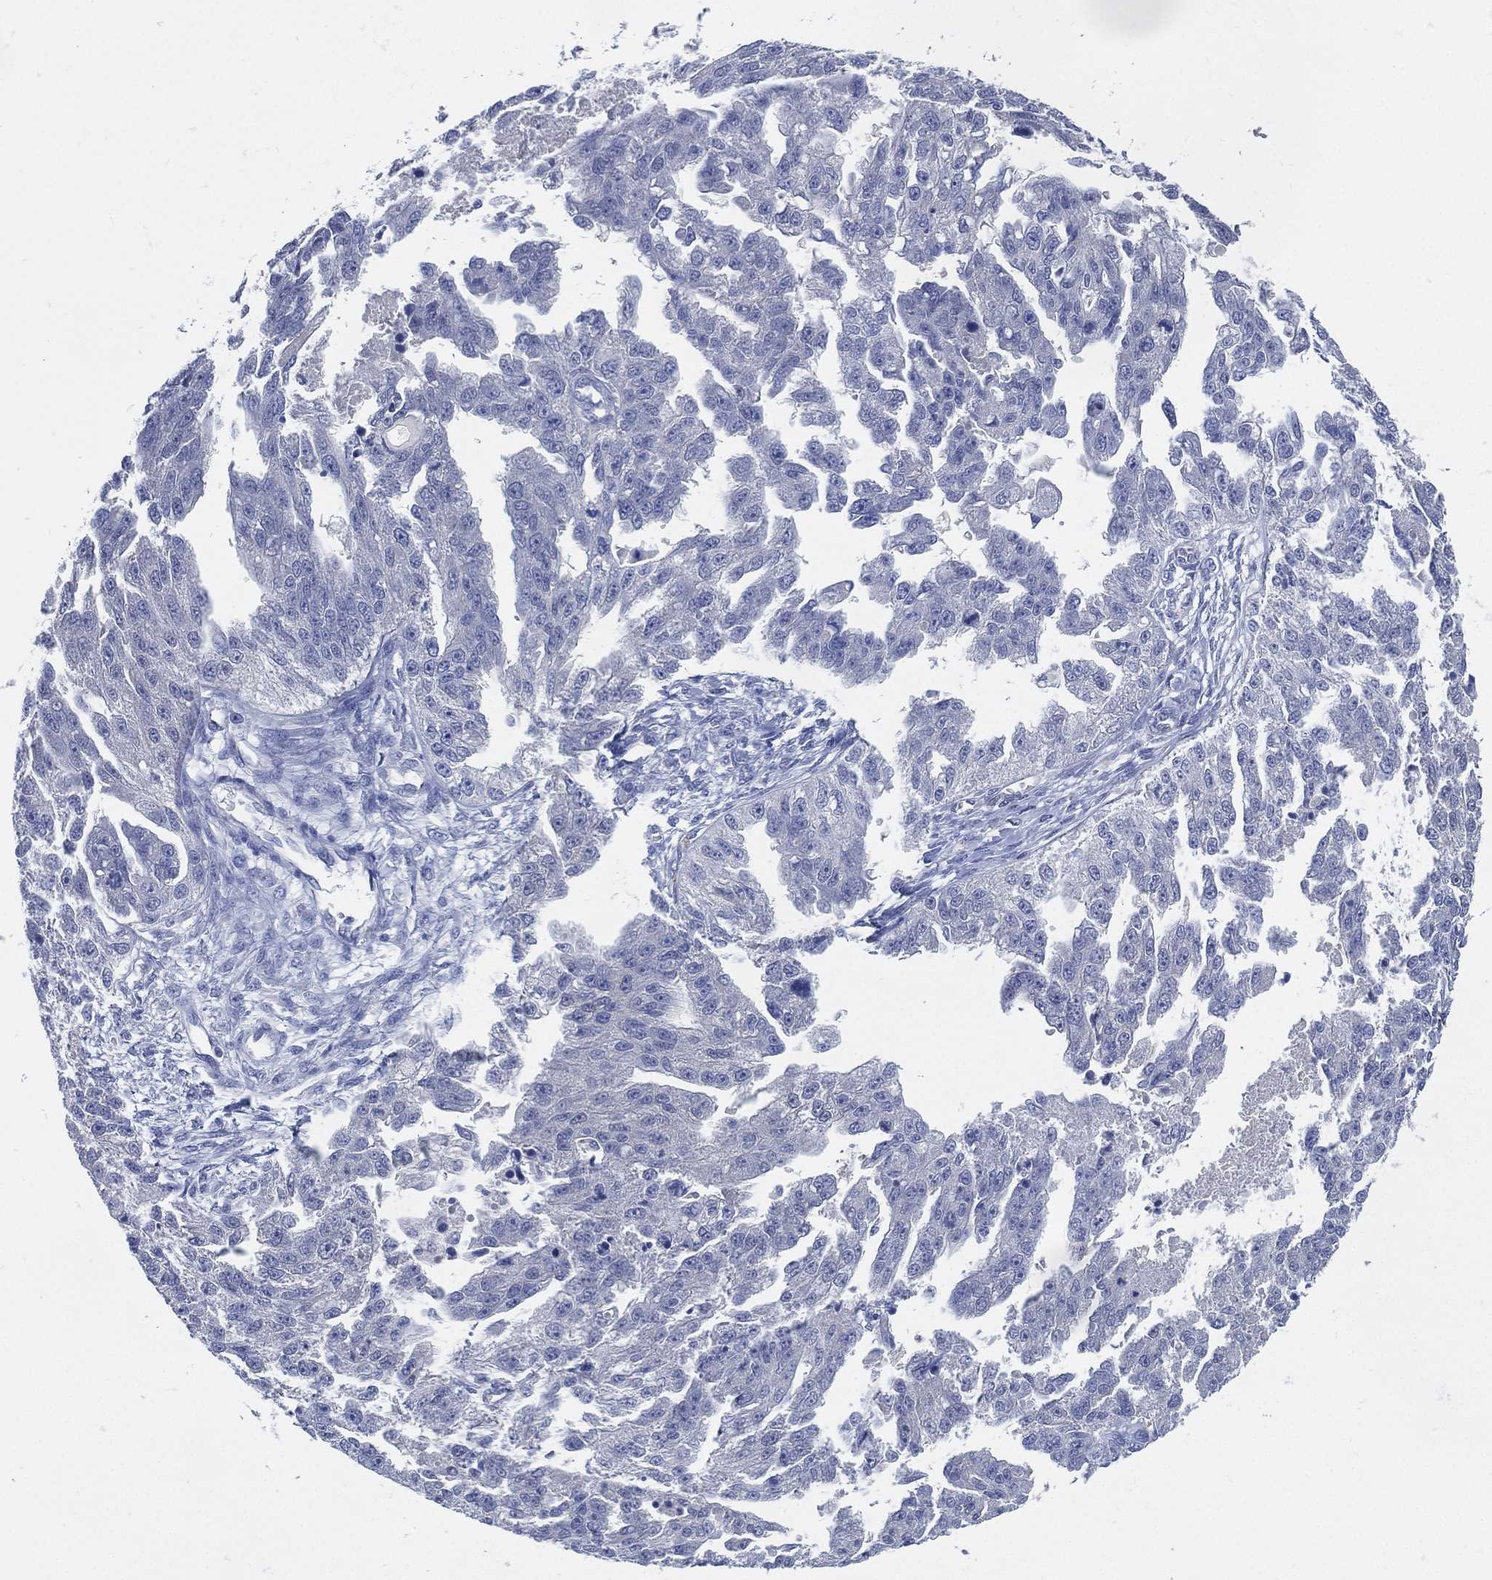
{"staining": {"intensity": "negative", "quantity": "none", "location": "none"}, "tissue": "ovarian cancer", "cell_type": "Tumor cells", "image_type": "cancer", "snomed": [{"axis": "morphology", "description": "Cystadenocarcinoma, serous, NOS"}, {"axis": "topography", "description": "Ovary"}], "caption": "Ovarian cancer was stained to show a protein in brown. There is no significant expression in tumor cells.", "gene": "C5orf46", "patient": {"sex": "female", "age": 58}}